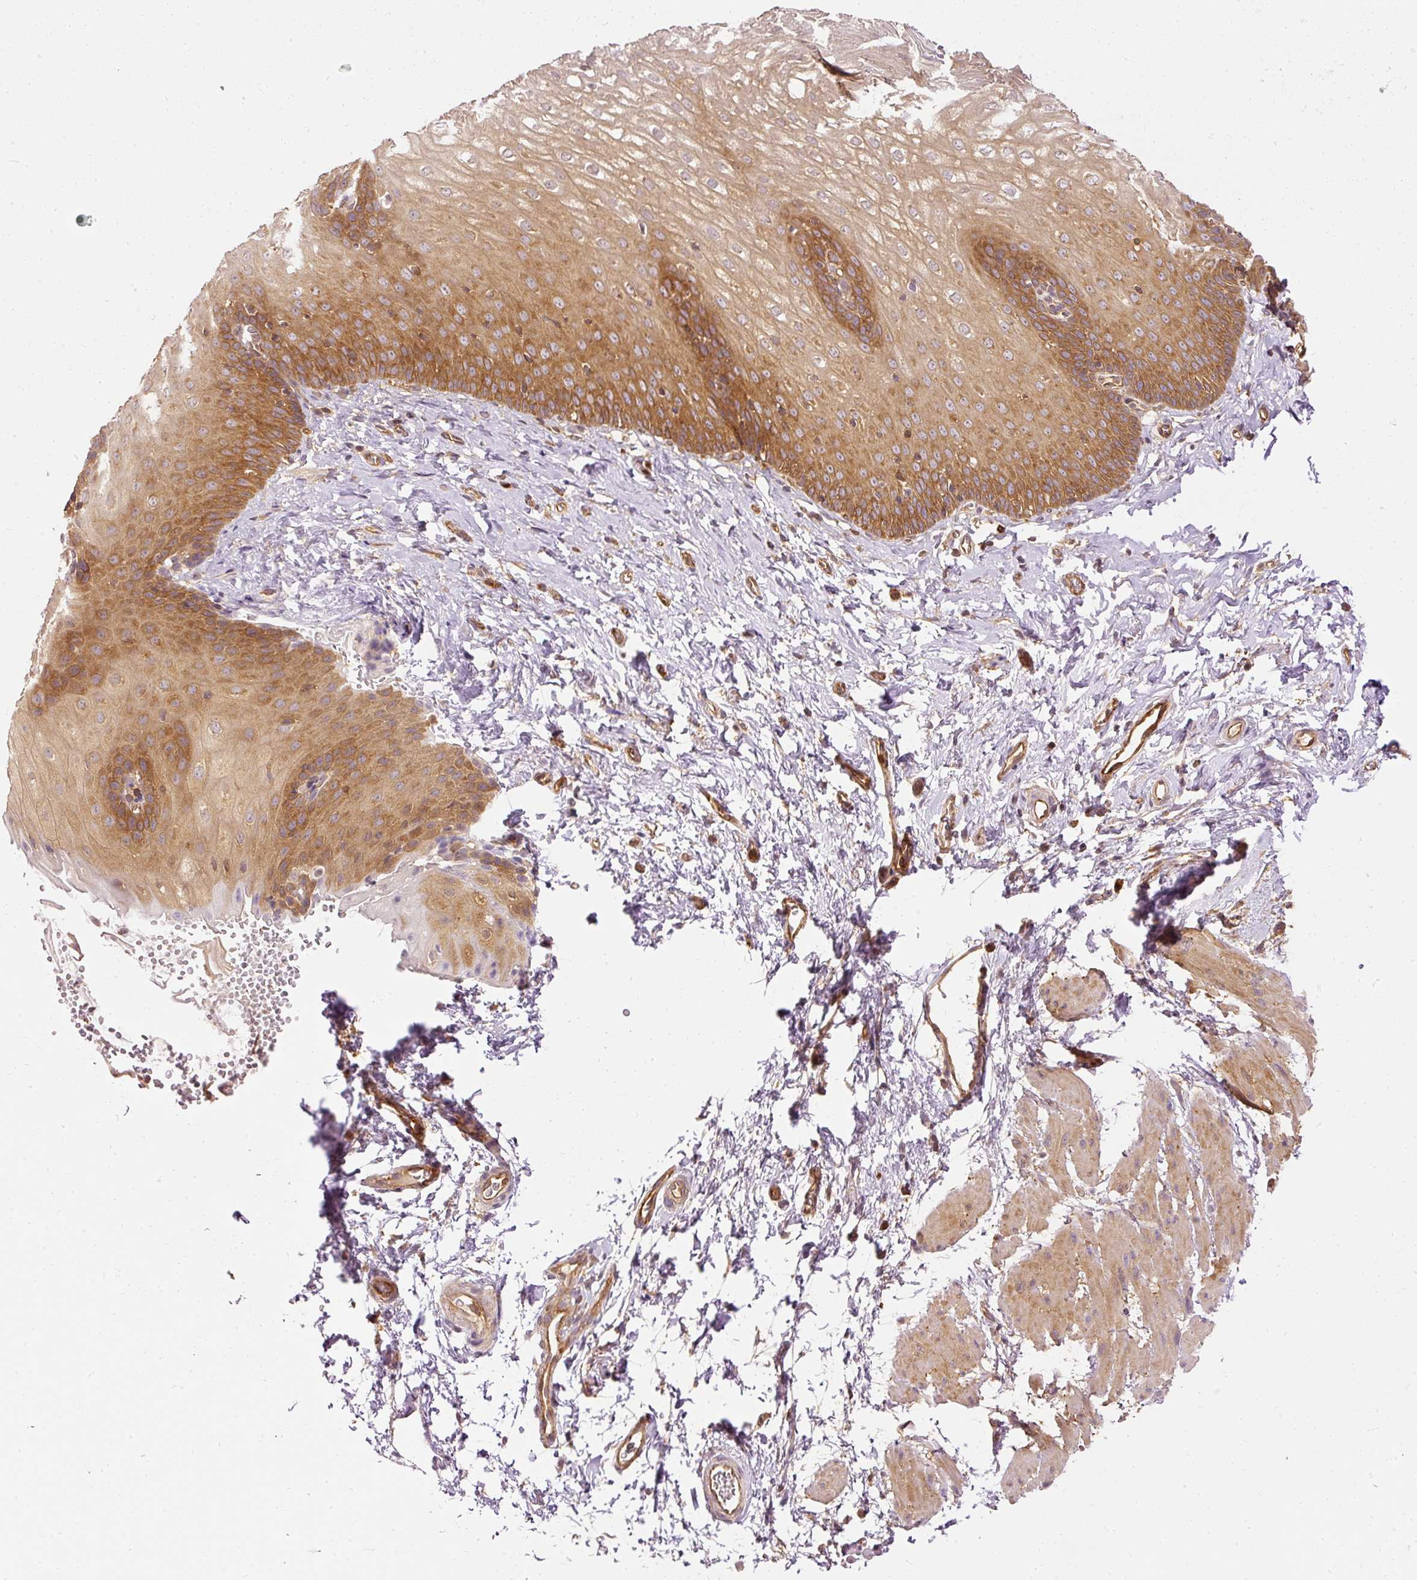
{"staining": {"intensity": "strong", "quantity": "25%-75%", "location": "cytoplasmic/membranous"}, "tissue": "esophagus", "cell_type": "Squamous epithelial cells", "image_type": "normal", "snomed": [{"axis": "morphology", "description": "Normal tissue, NOS"}, {"axis": "topography", "description": "Esophagus"}], "caption": "A photomicrograph of human esophagus stained for a protein demonstrates strong cytoplasmic/membranous brown staining in squamous epithelial cells. (Stains: DAB in brown, nuclei in blue, Microscopy: brightfield microscopy at high magnification).", "gene": "ARMH3", "patient": {"sex": "male", "age": 70}}